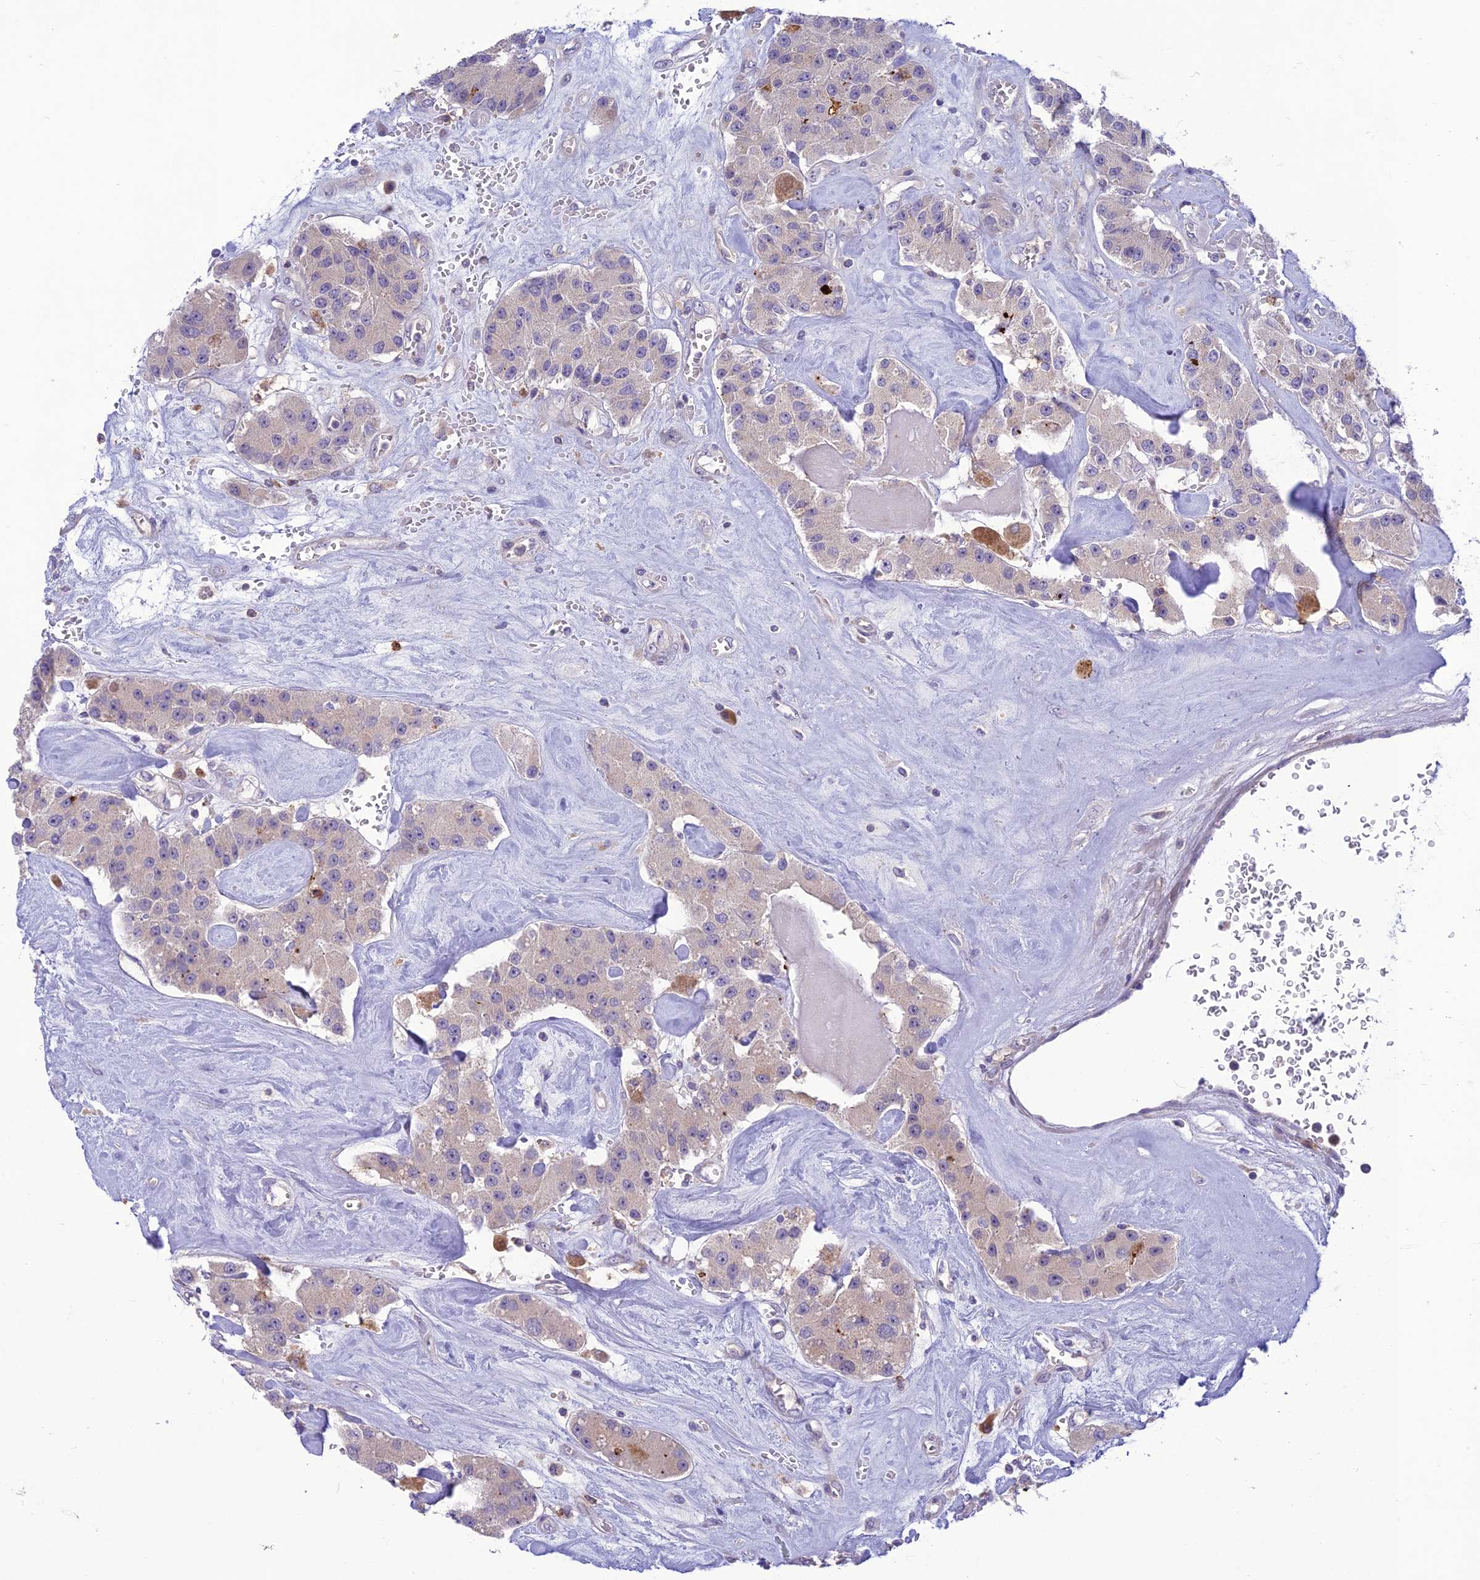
{"staining": {"intensity": "negative", "quantity": "none", "location": "none"}, "tissue": "carcinoid", "cell_type": "Tumor cells", "image_type": "cancer", "snomed": [{"axis": "morphology", "description": "Carcinoid, malignant, NOS"}, {"axis": "topography", "description": "Pancreas"}], "caption": "This image is of carcinoid stained with immunohistochemistry to label a protein in brown with the nuclei are counter-stained blue. There is no positivity in tumor cells. (Immunohistochemistry, brightfield microscopy, high magnification).", "gene": "ITGAE", "patient": {"sex": "male", "age": 41}}